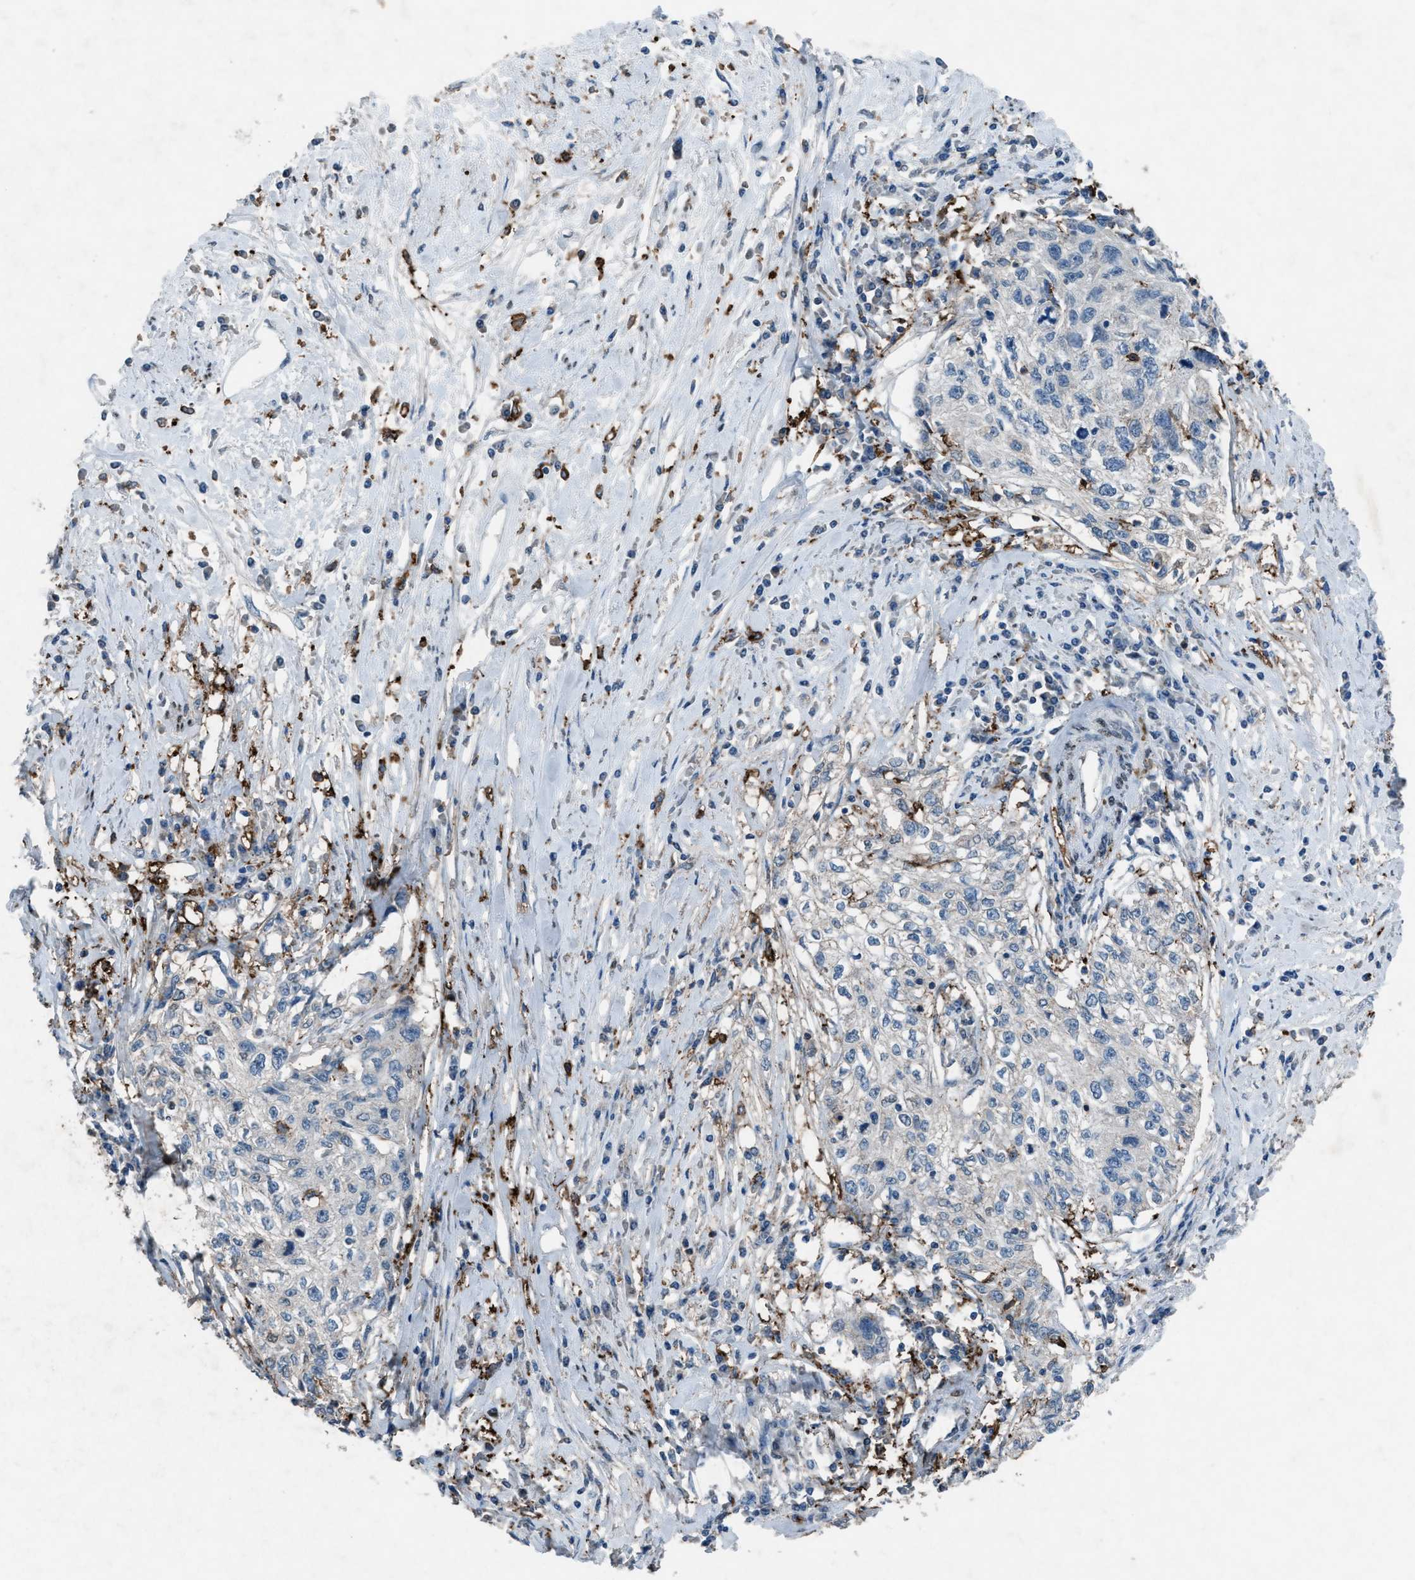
{"staining": {"intensity": "negative", "quantity": "none", "location": "none"}, "tissue": "cervical cancer", "cell_type": "Tumor cells", "image_type": "cancer", "snomed": [{"axis": "morphology", "description": "Squamous cell carcinoma, NOS"}, {"axis": "topography", "description": "Cervix"}], "caption": "Immunohistochemical staining of human cervical cancer shows no significant expression in tumor cells. (Stains: DAB IHC with hematoxylin counter stain, Microscopy: brightfield microscopy at high magnification).", "gene": "FCER1G", "patient": {"sex": "female", "age": 57}}